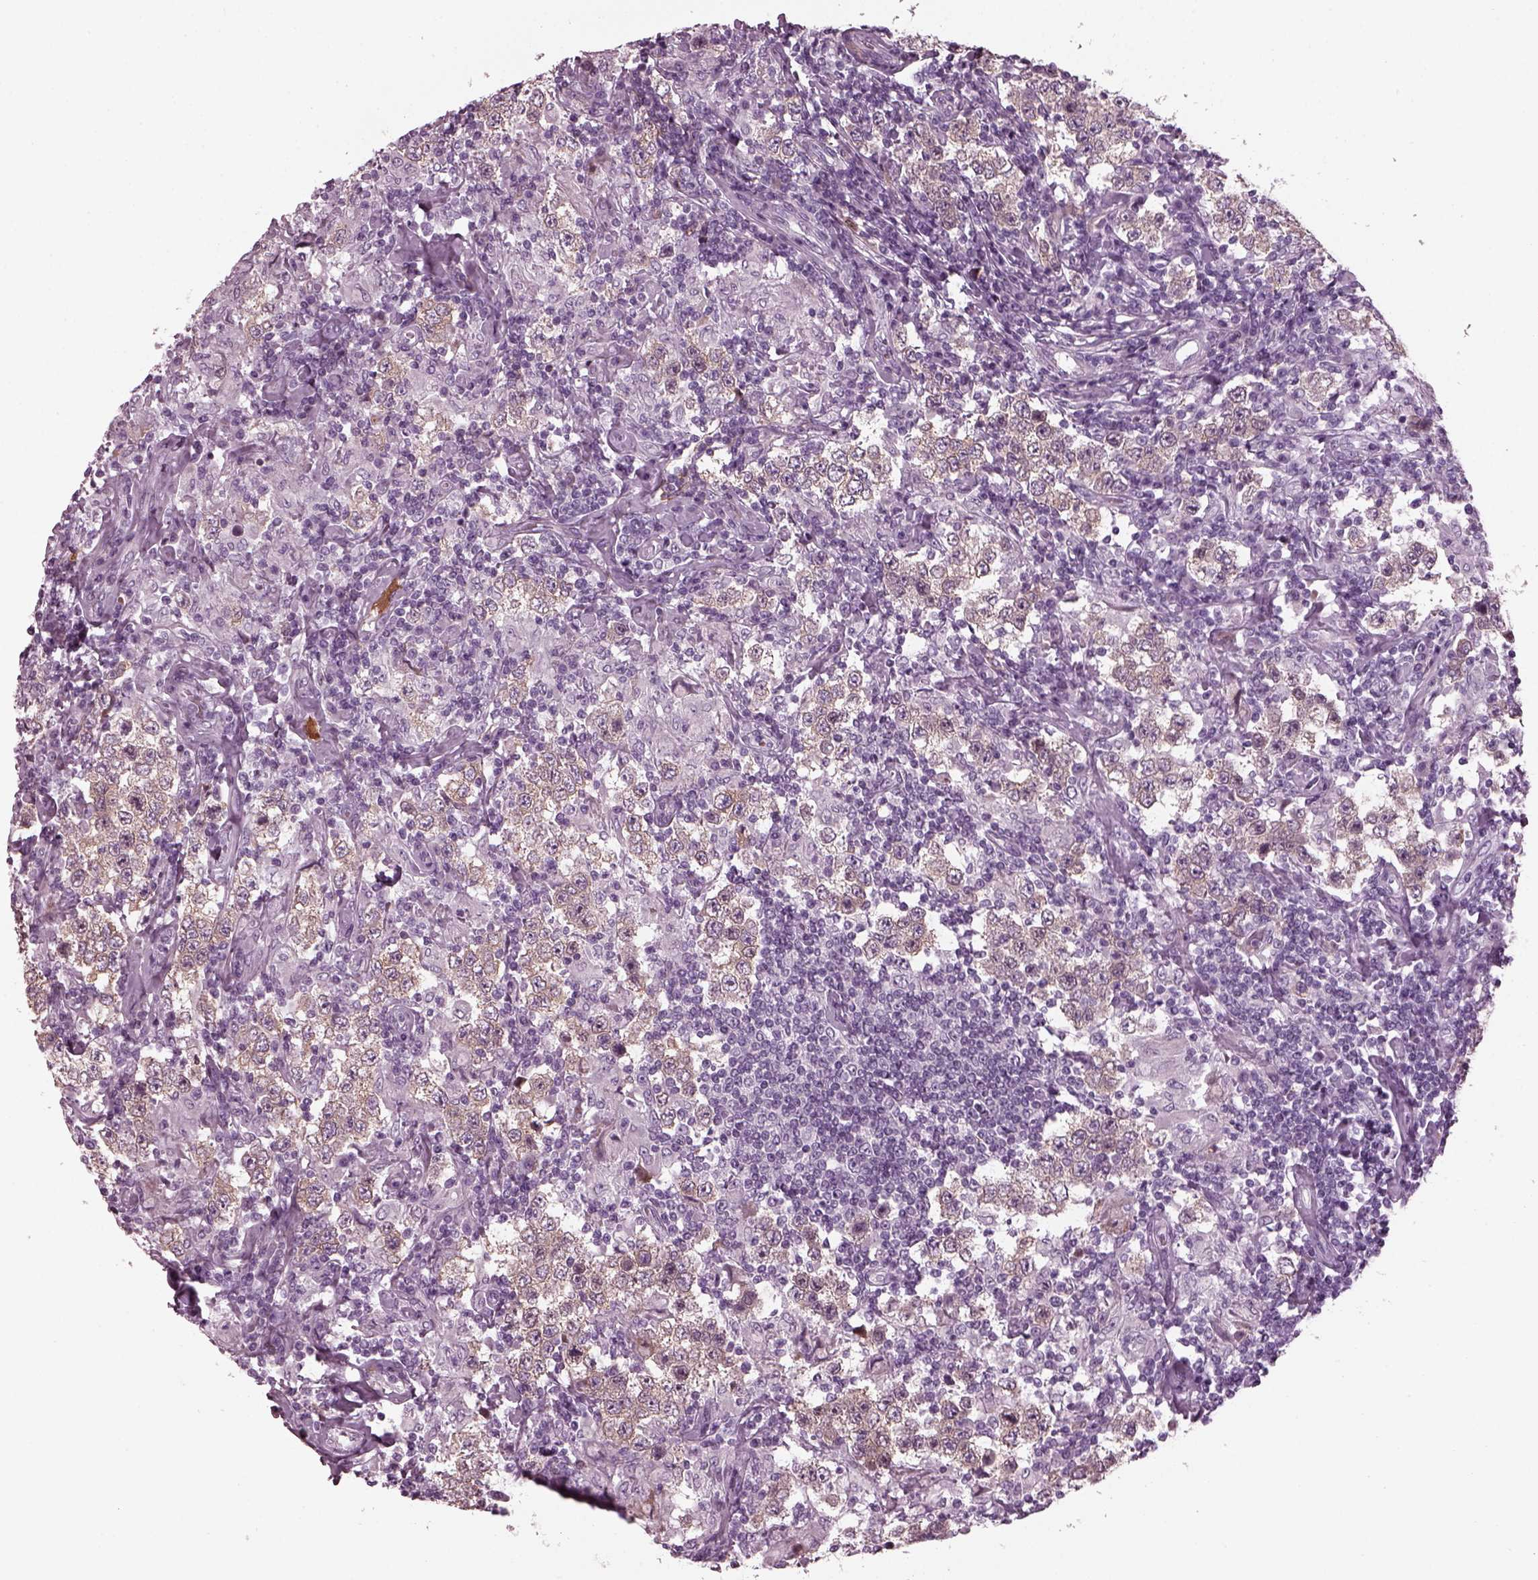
{"staining": {"intensity": "weak", "quantity": "<25%", "location": "cytoplasmic/membranous"}, "tissue": "testis cancer", "cell_type": "Tumor cells", "image_type": "cancer", "snomed": [{"axis": "morphology", "description": "Seminoma, NOS"}, {"axis": "morphology", "description": "Carcinoma, Embryonal, NOS"}, {"axis": "topography", "description": "Testis"}], "caption": "DAB (3,3'-diaminobenzidine) immunohistochemical staining of testis cancer exhibits no significant positivity in tumor cells.", "gene": "DPYSL5", "patient": {"sex": "male", "age": 41}}